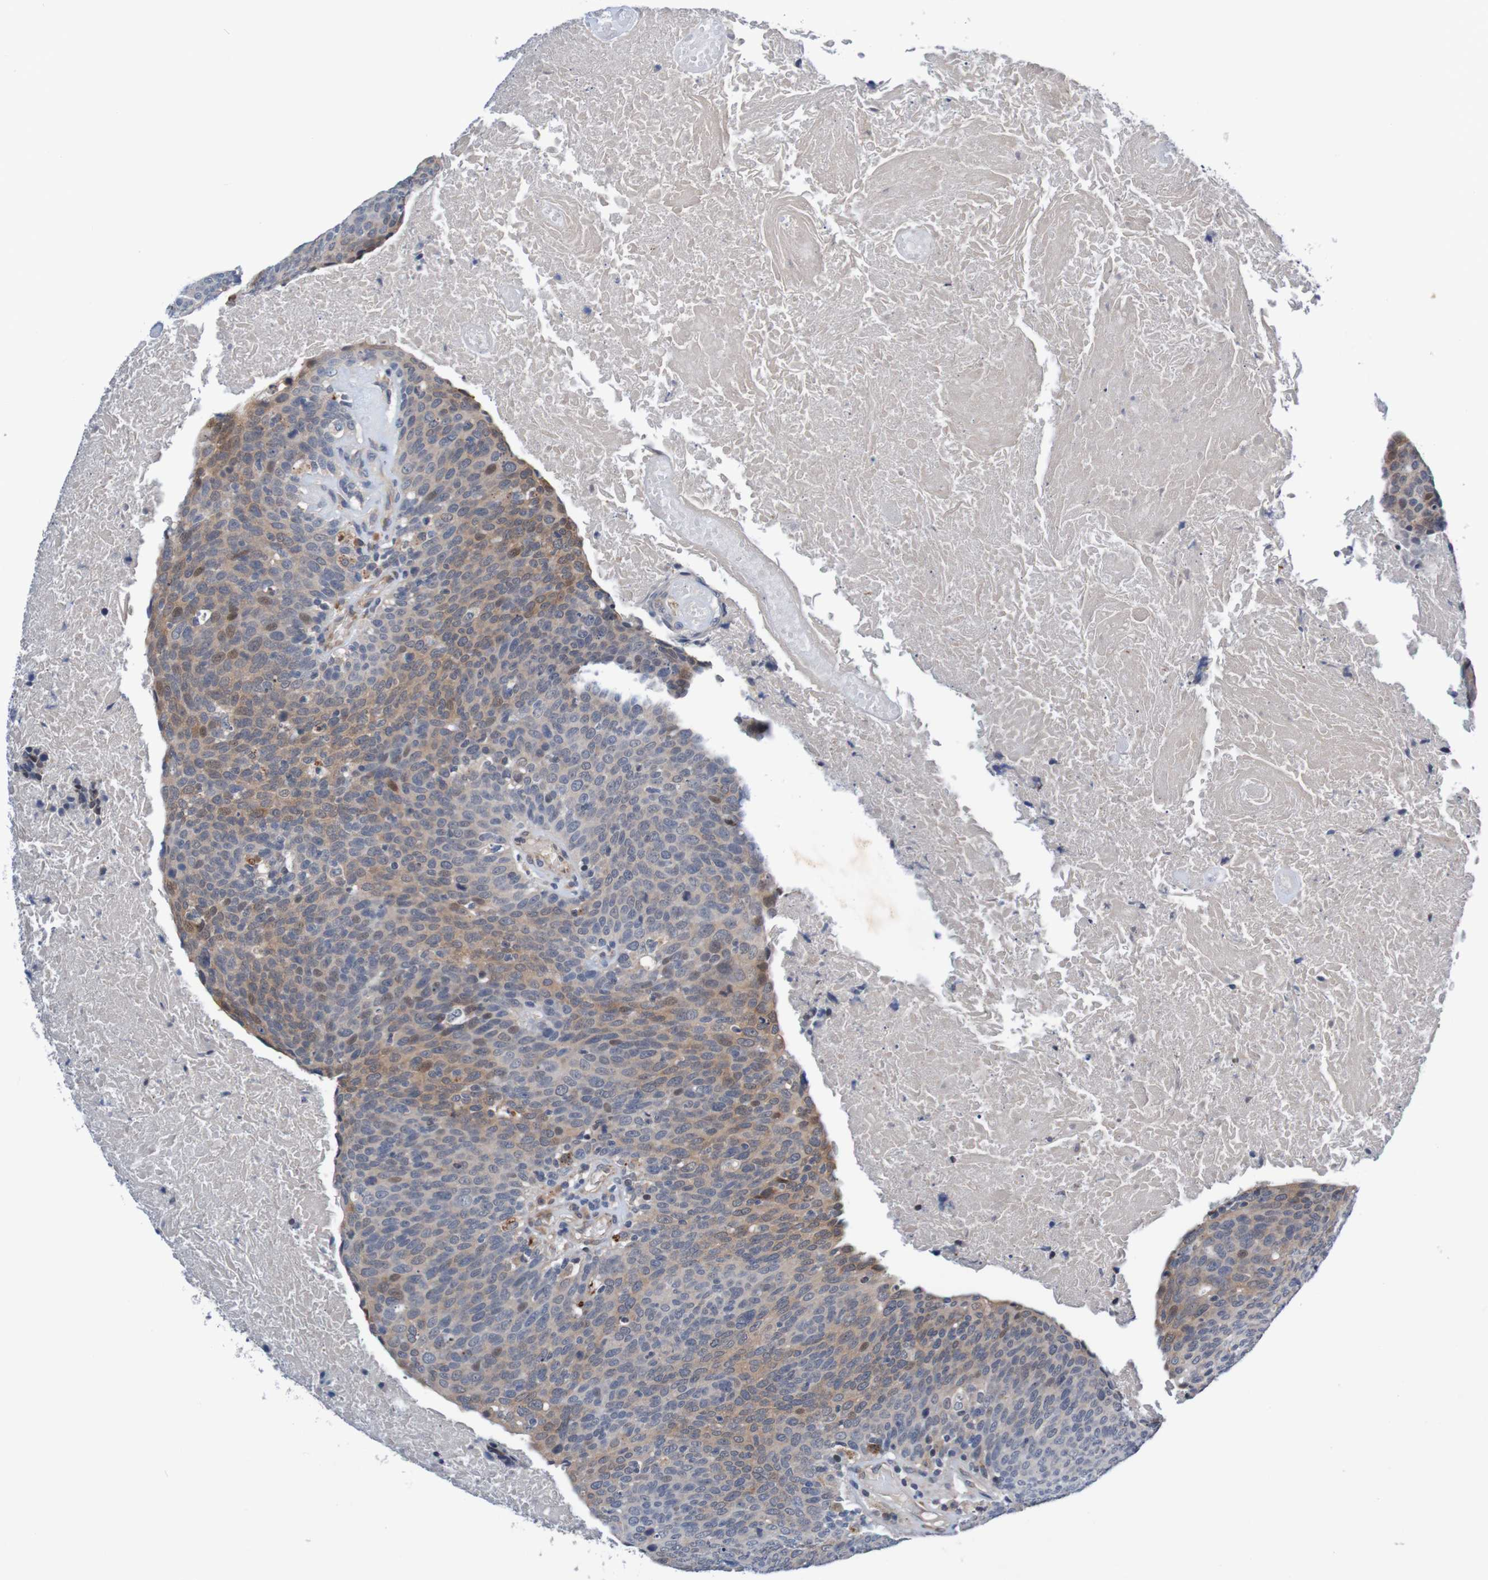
{"staining": {"intensity": "moderate", "quantity": "<25%", "location": "cytoplasmic/membranous,nuclear"}, "tissue": "head and neck cancer", "cell_type": "Tumor cells", "image_type": "cancer", "snomed": [{"axis": "morphology", "description": "Squamous cell carcinoma, NOS"}, {"axis": "morphology", "description": "Squamous cell carcinoma, metastatic, NOS"}, {"axis": "topography", "description": "Lymph node"}, {"axis": "topography", "description": "Head-Neck"}], "caption": "High-magnification brightfield microscopy of head and neck metastatic squamous cell carcinoma stained with DAB (brown) and counterstained with hematoxylin (blue). tumor cells exhibit moderate cytoplasmic/membranous and nuclear staining is present in about<25% of cells. The protein of interest is stained brown, and the nuclei are stained in blue (DAB (3,3'-diaminobenzidine) IHC with brightfield microscopy, high magnification).", "gene": "CPED1", "patient": {"sex": "male", "age": 62}}